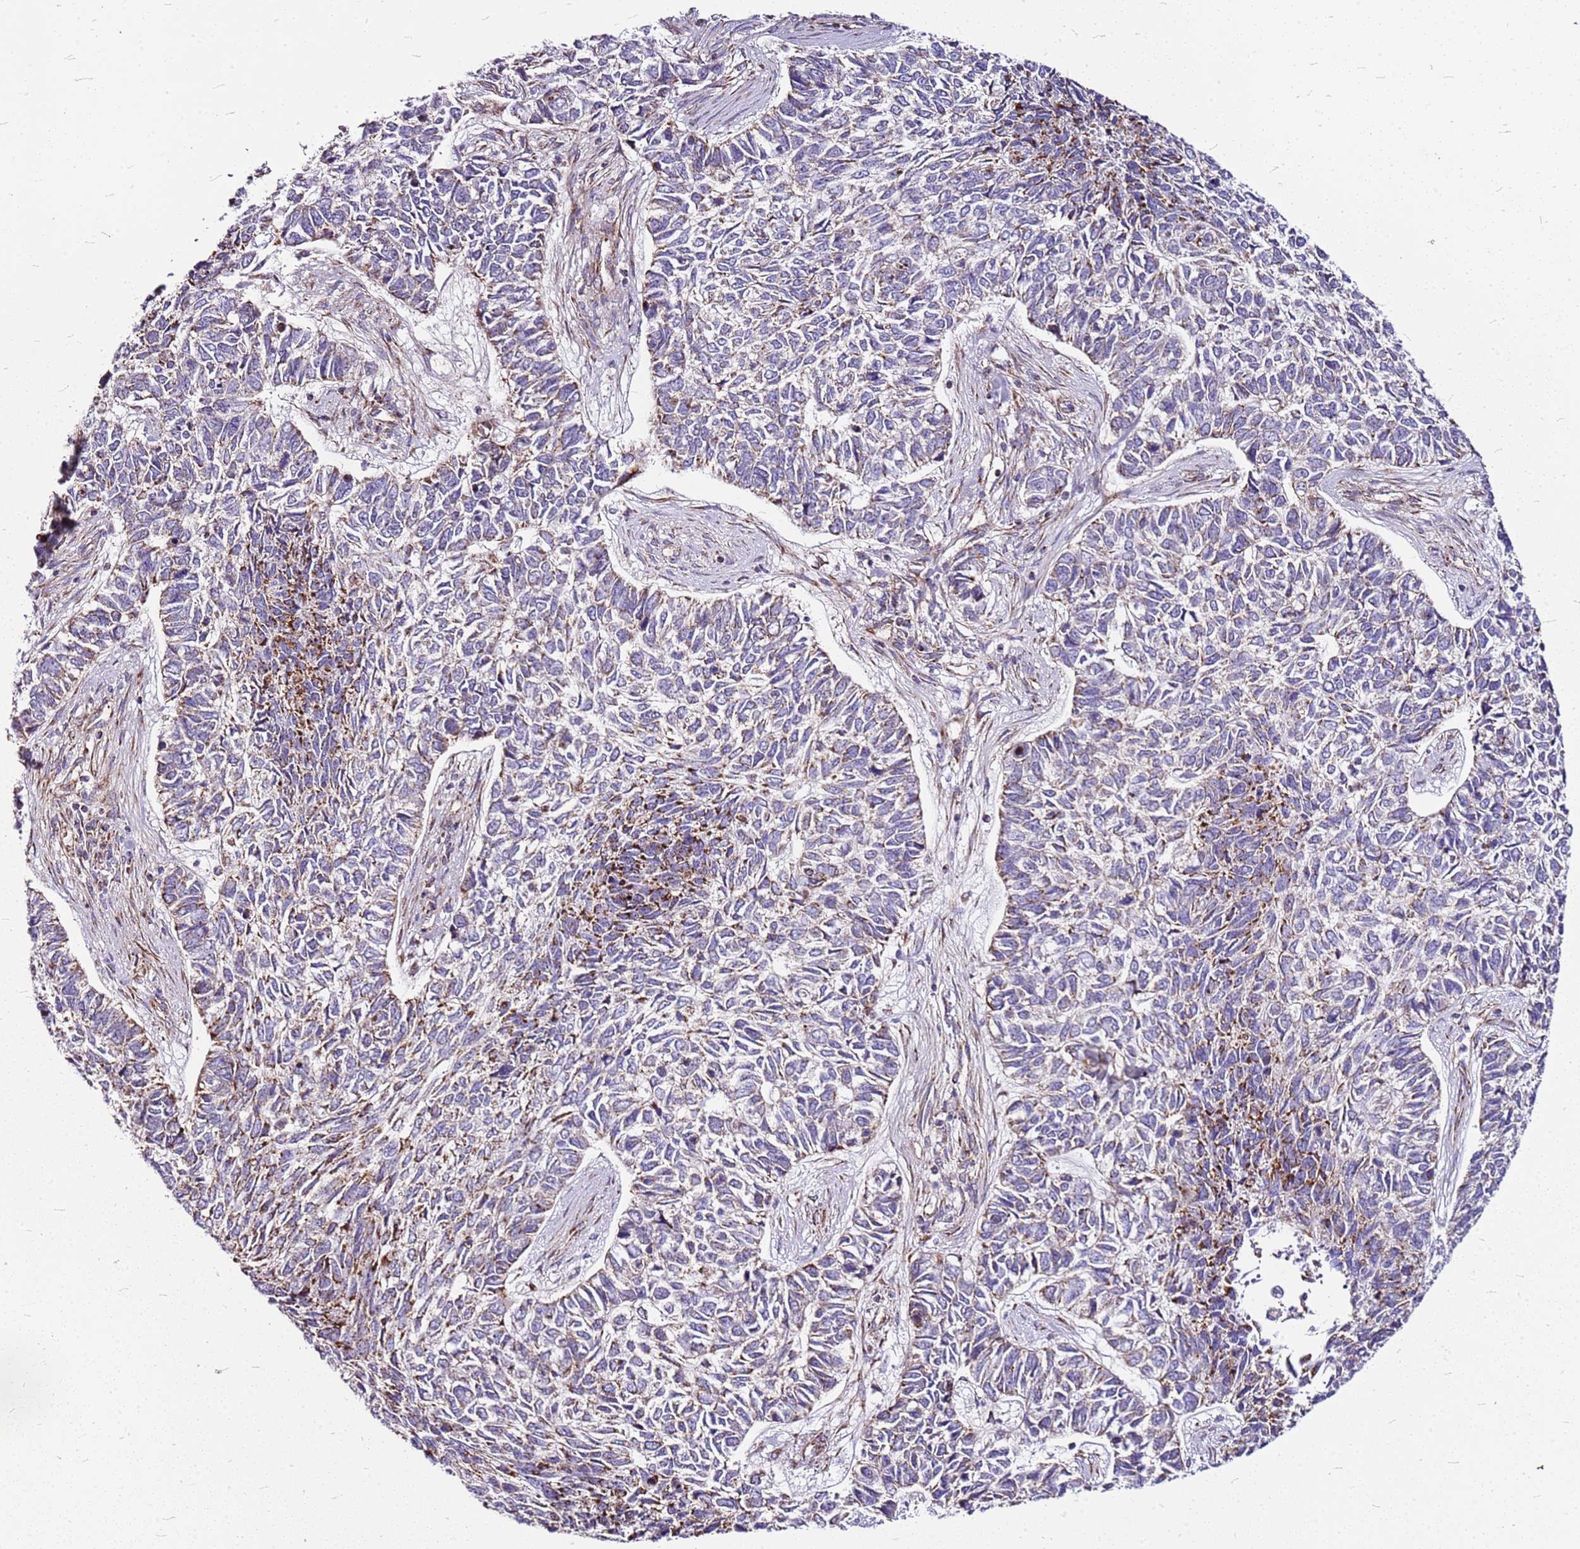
{"staining": {"intensity": "moderate", "quantity": "25%-75%", "location": "cytoplasmic/membranous"}, "tissue": "skin cancer", "cell_type": "Tumor cells", "image_type": "cancer", "snomed": [{"axis": "morphology", "description": "Basal cell carcinoma"}, {"axis": "topography", "description": "Skin"}], "caption": "Moderate cytoplasmic/membranous protein expression is present in about 25%-75% of tumor cells in skin cancer.", "gene": "OR51T1", "patient": {"sex": "female", "age": 65}}